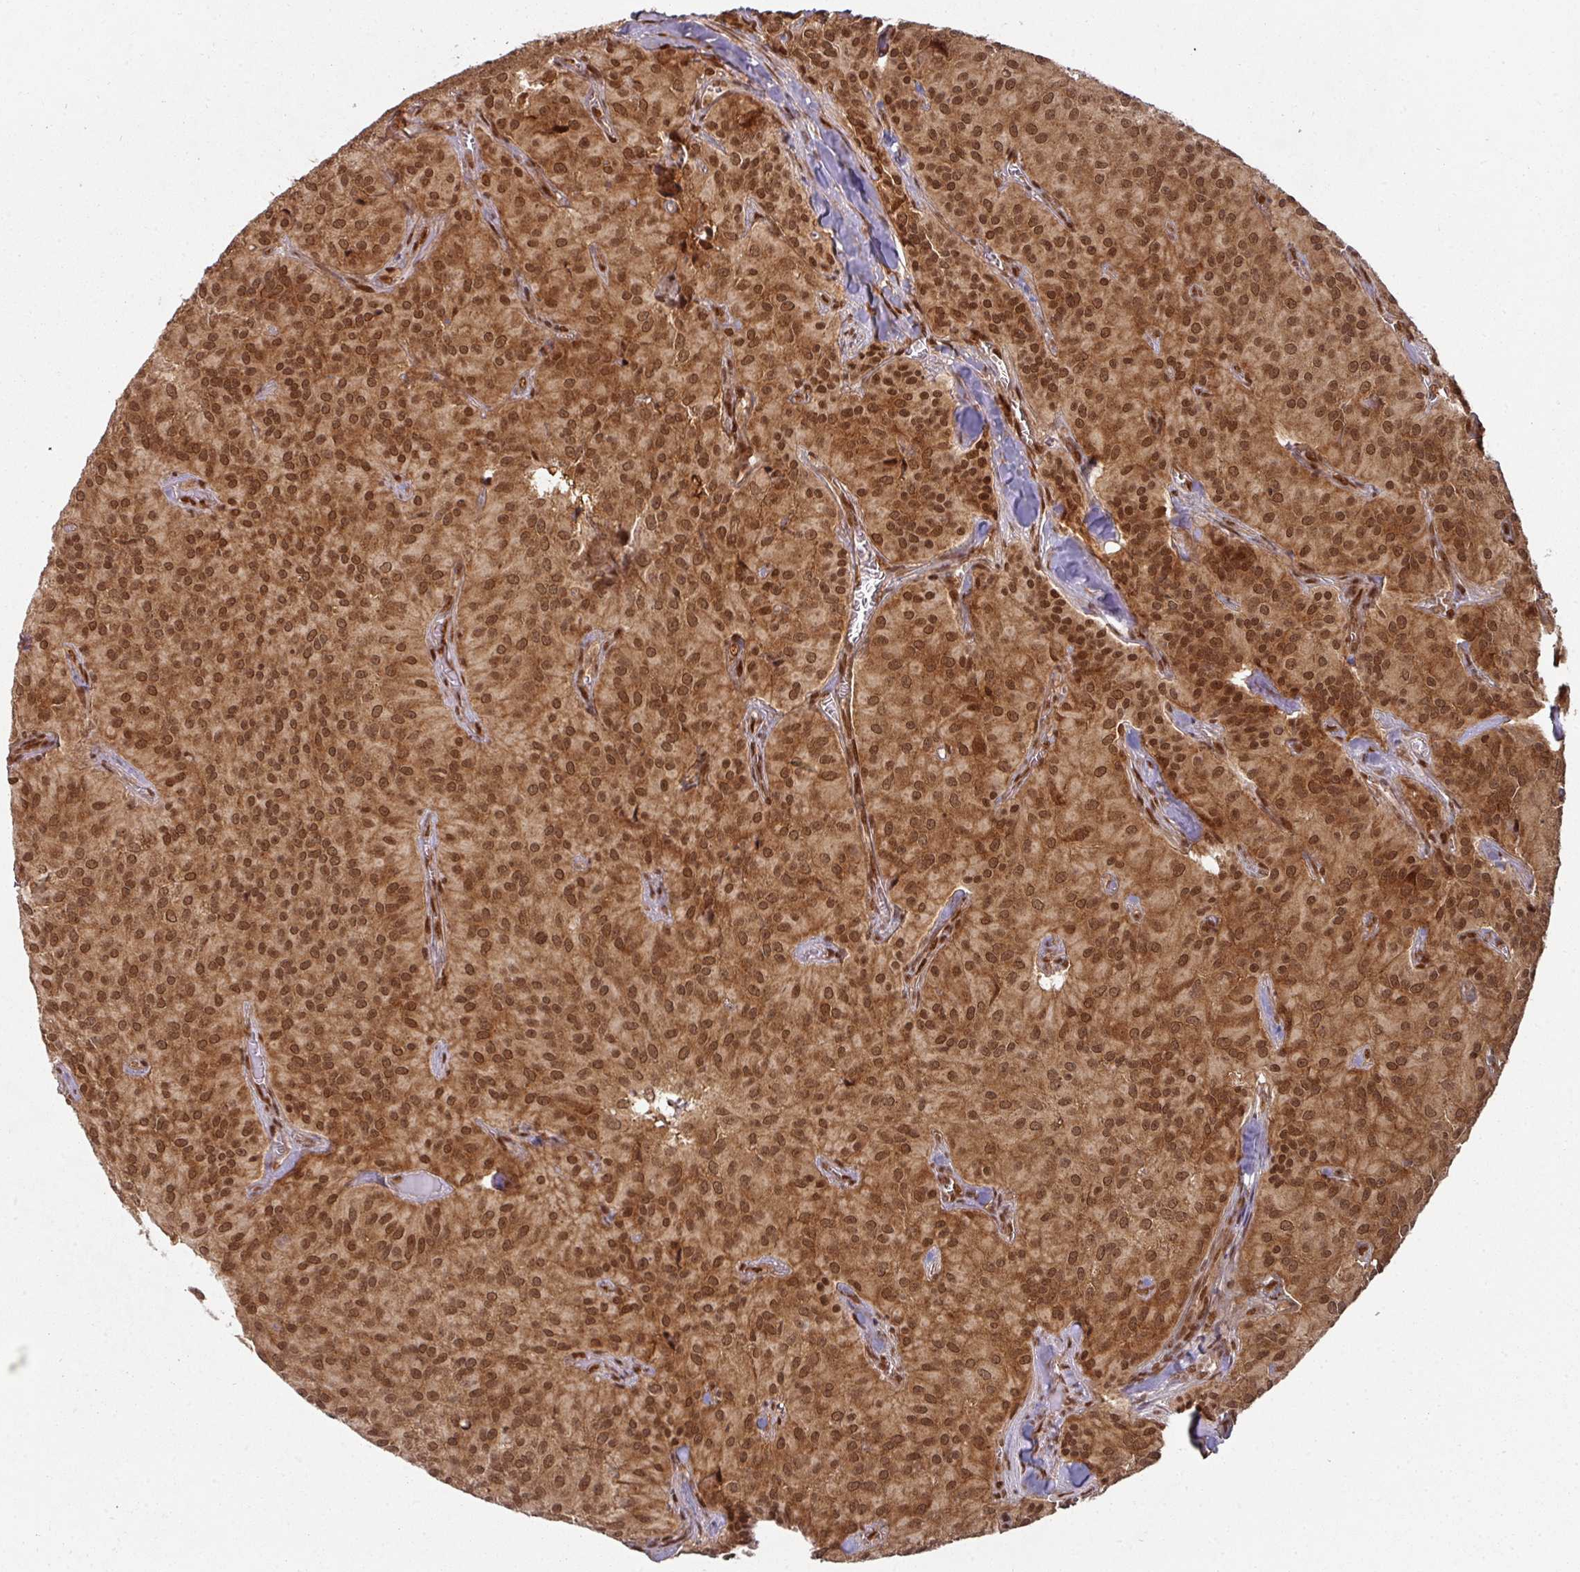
{"staining": {"intensity": "strong", "quantity": ">75%", "location": "cytoplasmic/membranous,nuclear"}, "tissue": "glioma", "cell_type": "Tumor cells", "image_type": "cancer", "snomed": [{"axis": "morphology", "description": "Glioma, malignant, Low grade"}, {"axis": "topography", "description": "Brain"}], "caption": "This photomicrograph exhibits immunohistochemistry (IHC) staining of human malignant glioma (low-grade), with high strong cytoplasmic/membranous and nuclear expression in approximately >75% of tumor cells.", "gene": "SIK3", "patient": {"sex": "male", "age": 42}}